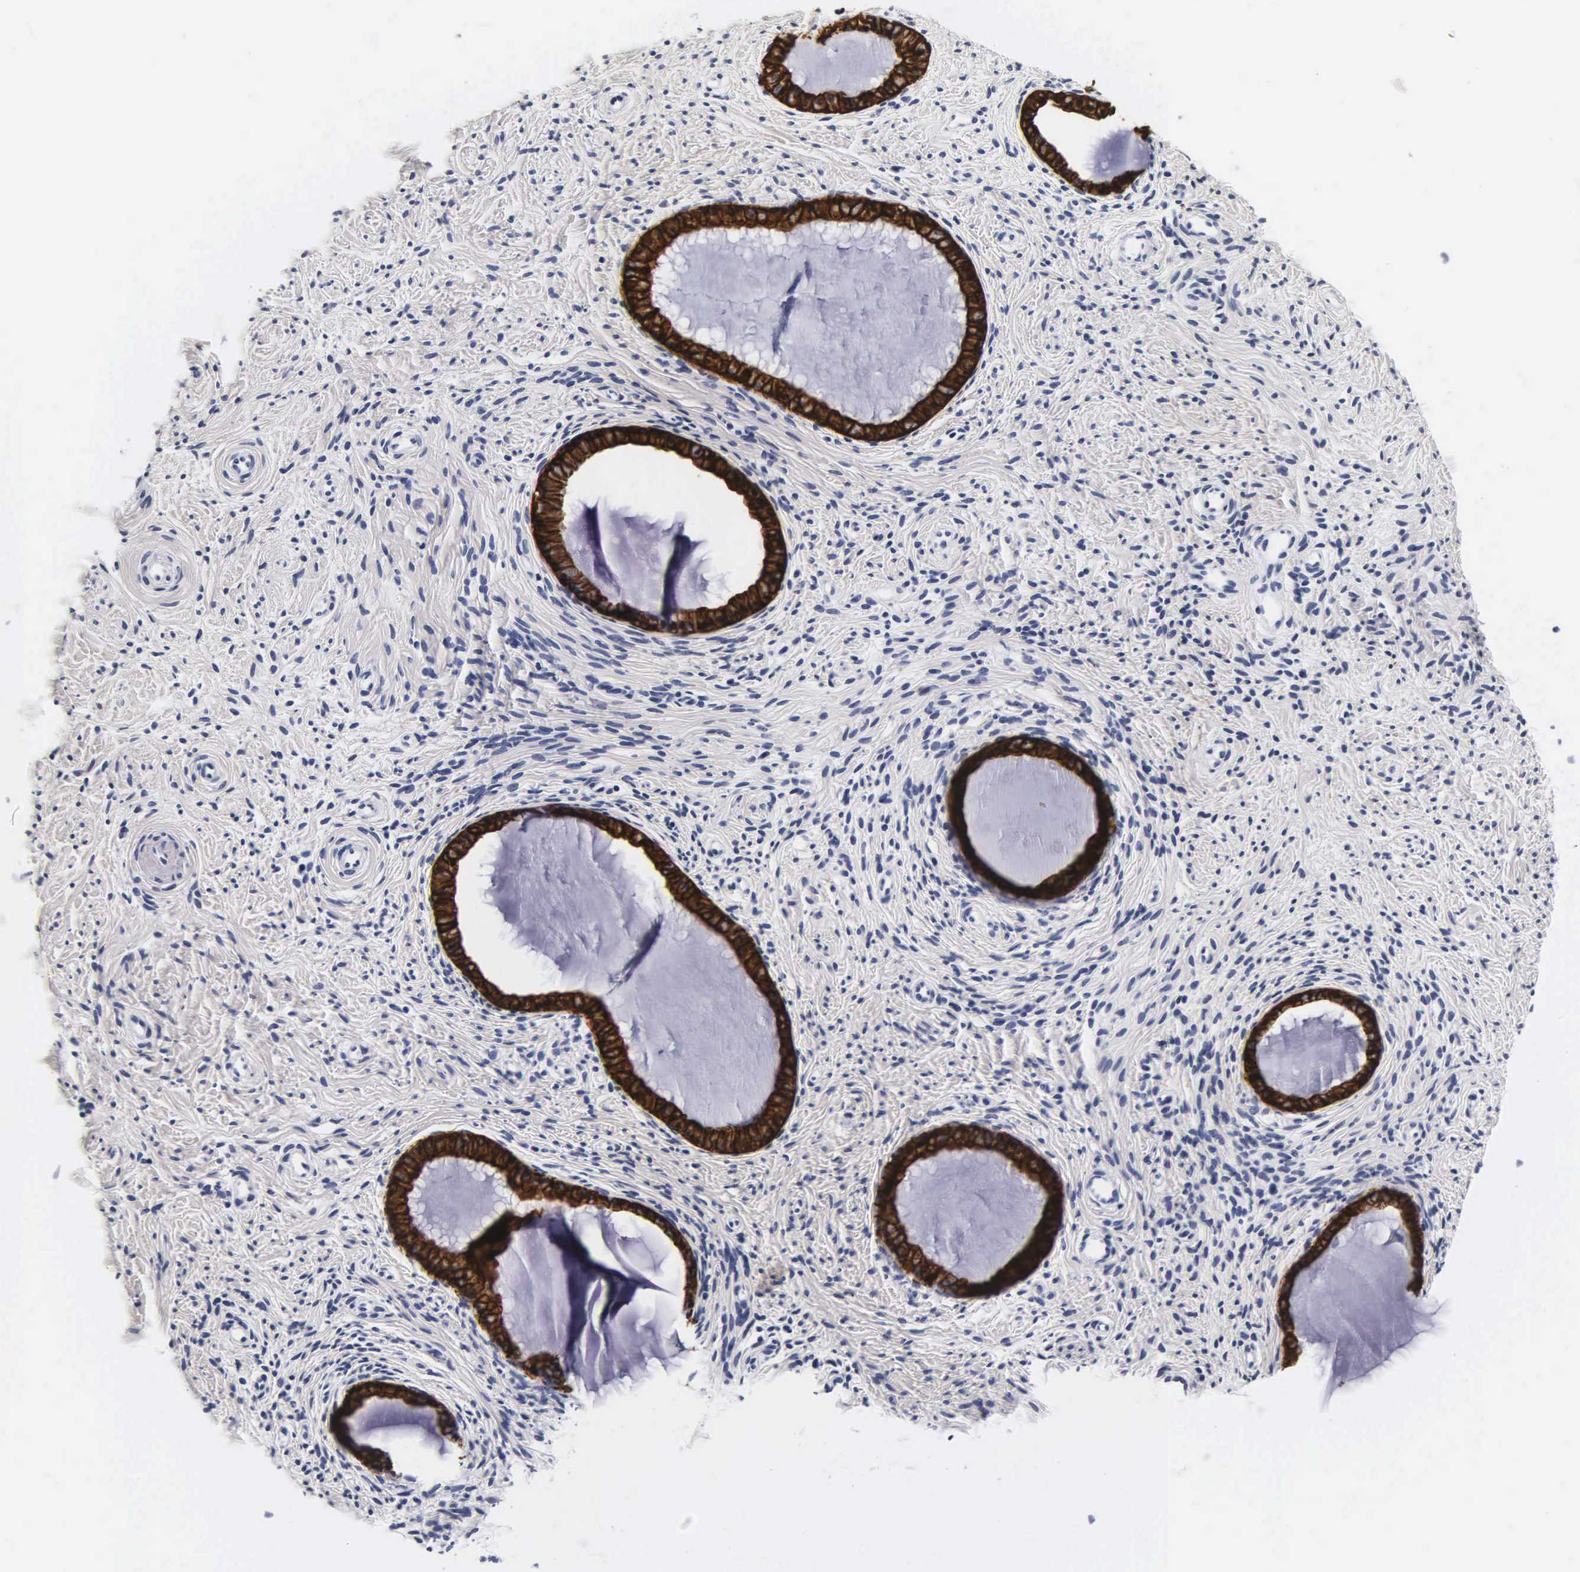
{"staining": {"intensity": "strong", "quantity": ">75%", "location": "cytoplasmic/membranous"}, "tissue": "cervix", "cell_type": "Glandular cells", "image_type": "normal", "snomed": [{"axis": "morphology", "description": "Normal tissue, NOS"}, {"axis": "topography", "description": "Cervix"}], "caption": "Immunohistochemistry of unremarkable cervix reveals high levels of strong cytoplasmic/membranous expression in approximately >75% of glandular cells.", "gene": "KRT18", "patient": {"sex": "female", "age": 70}}